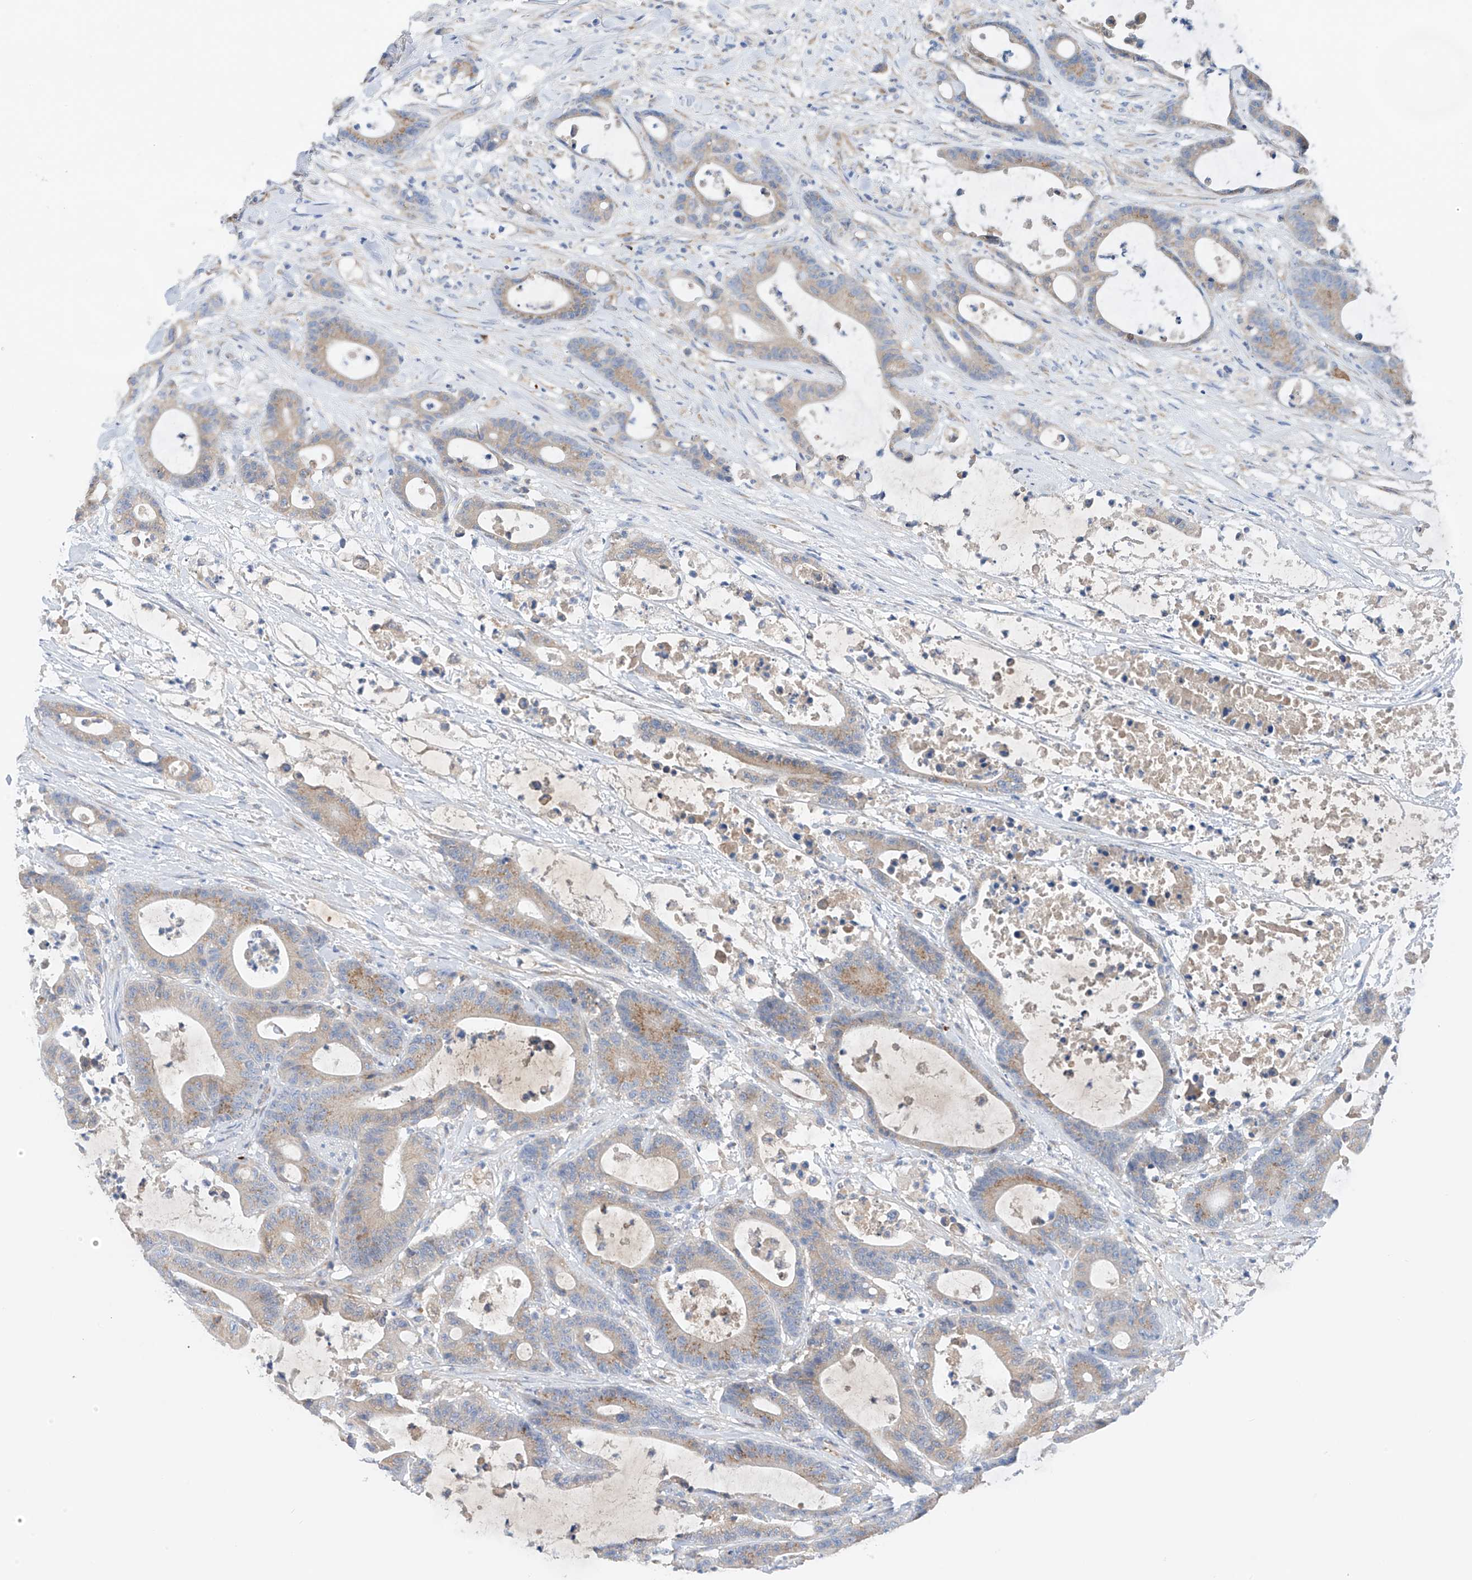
{"staining": {"intensity": "weak", "quantity": ">75%", "location": "cytoplasmic/membranous"}, "tissue": "colorectal cancer", "cell_type": "Tumor cells", "image_type": "cancer", "snomed": [{"axis": "morphology", "description": "Adenocarcinoma, NOS"}, {"axis": "topography", "description": "Colon"}], "caption": "Immunohistochemical staining of human adenocarcinoma (colorectal) shows low levels of weak cytoplasmic/membranous protein positivity in approximately >75% of tumor cells.", "gene": "SLC5A11", "patient": {"sex": "female", "age": 84}}